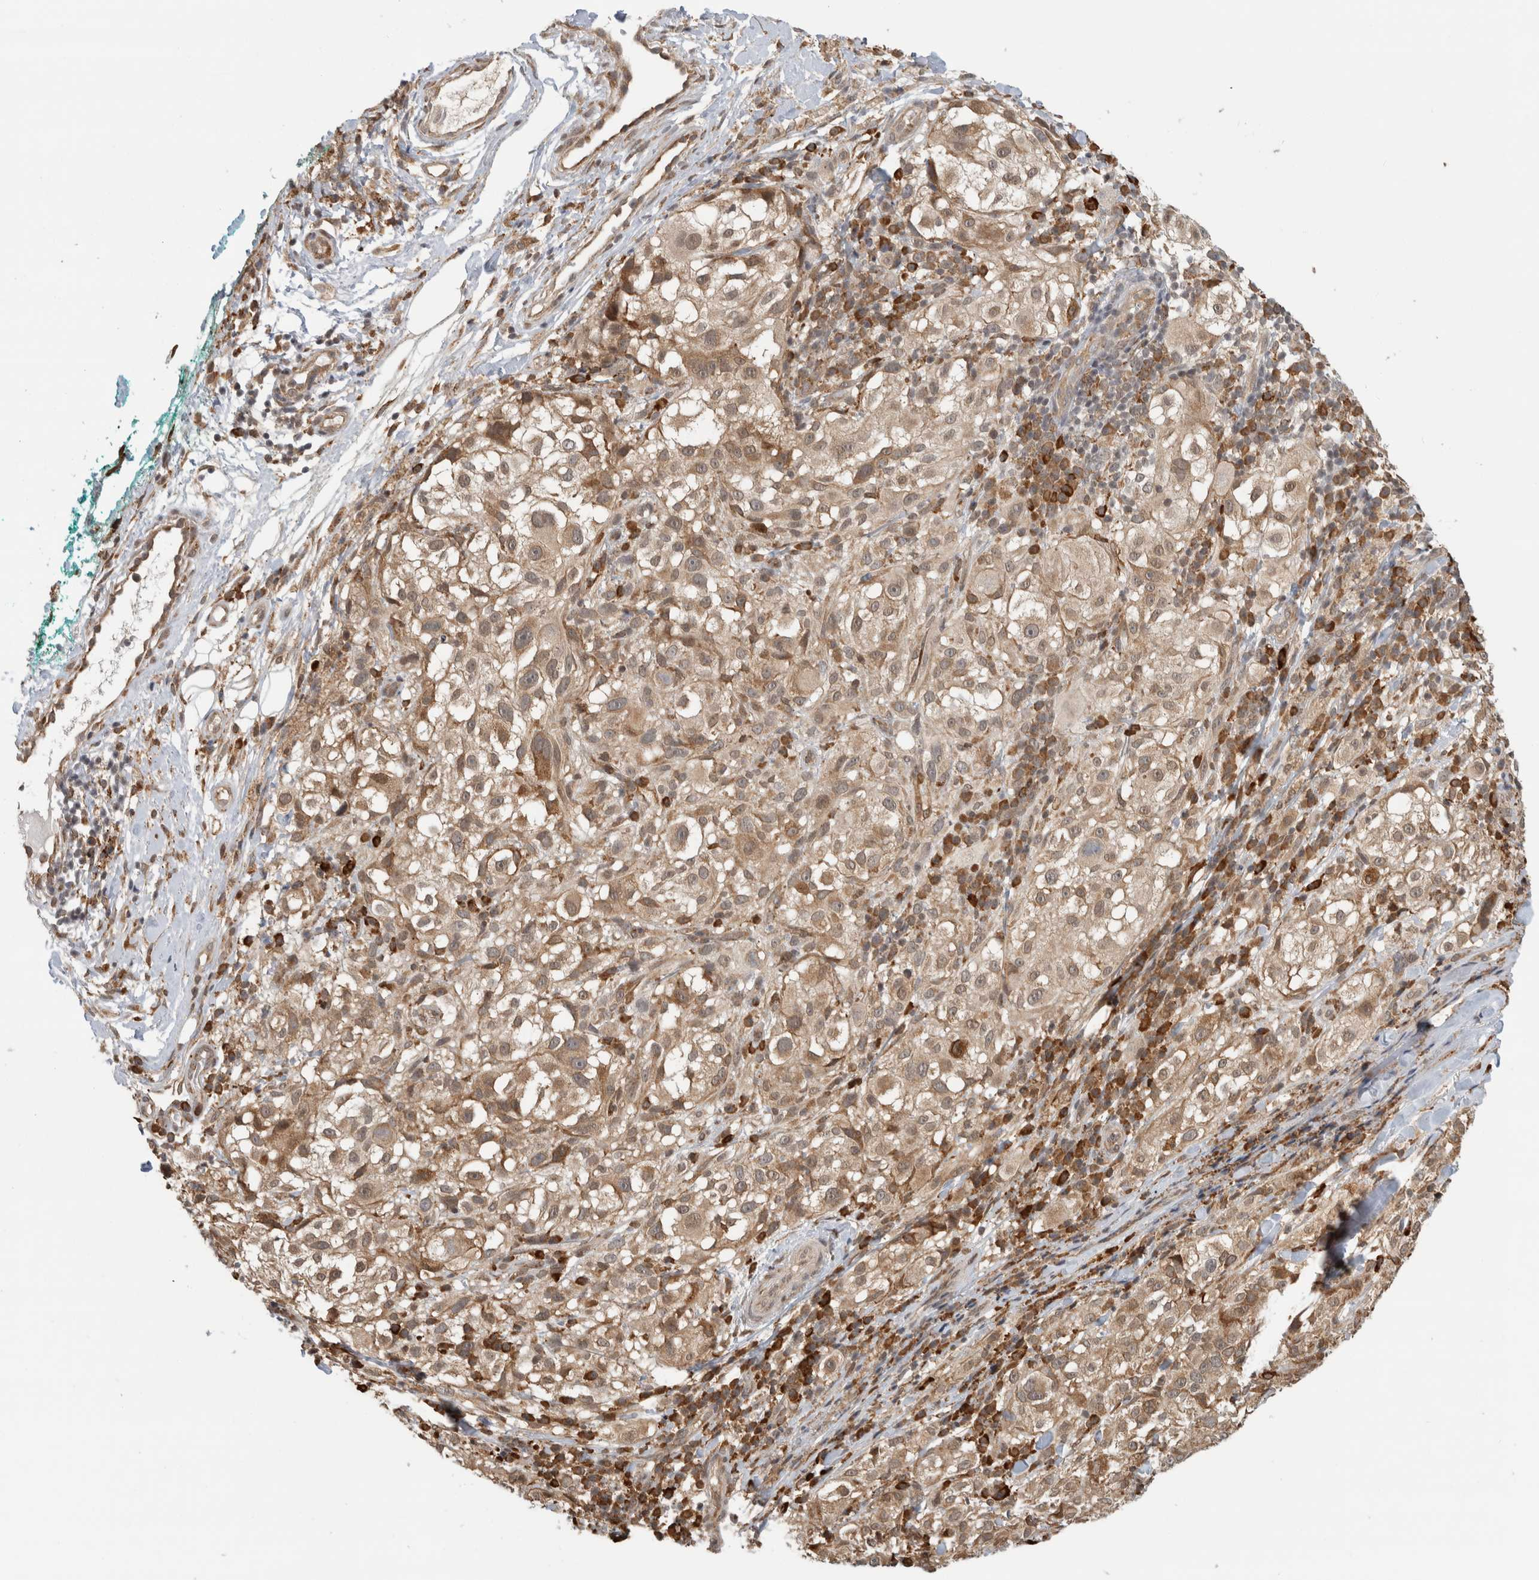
{"staining": {"intensity": "weak", "quantity": ">75%", "location": "cytoplasmic/membranous"}, "tissue": "melanoma", "cell_type": "Tumor cells", "image_type": "cancer", "snomed": [{"axis": "morphology", "description": "Necrosis, NOS"}, {"axis": "morphology", "description": "Malignant melanoma, NOS"}, {"axis": "topography", "description": "Skin"}], "caption": "DAB (3,3'-diaminobenzidine) immunohistochemical staining of melanoma reveals weak cytoplasmic/membranous protein expression in approximately >75% of tumor cells.", "gene": "MS4A7", "patient": {"sex": "female", "age": 87}}